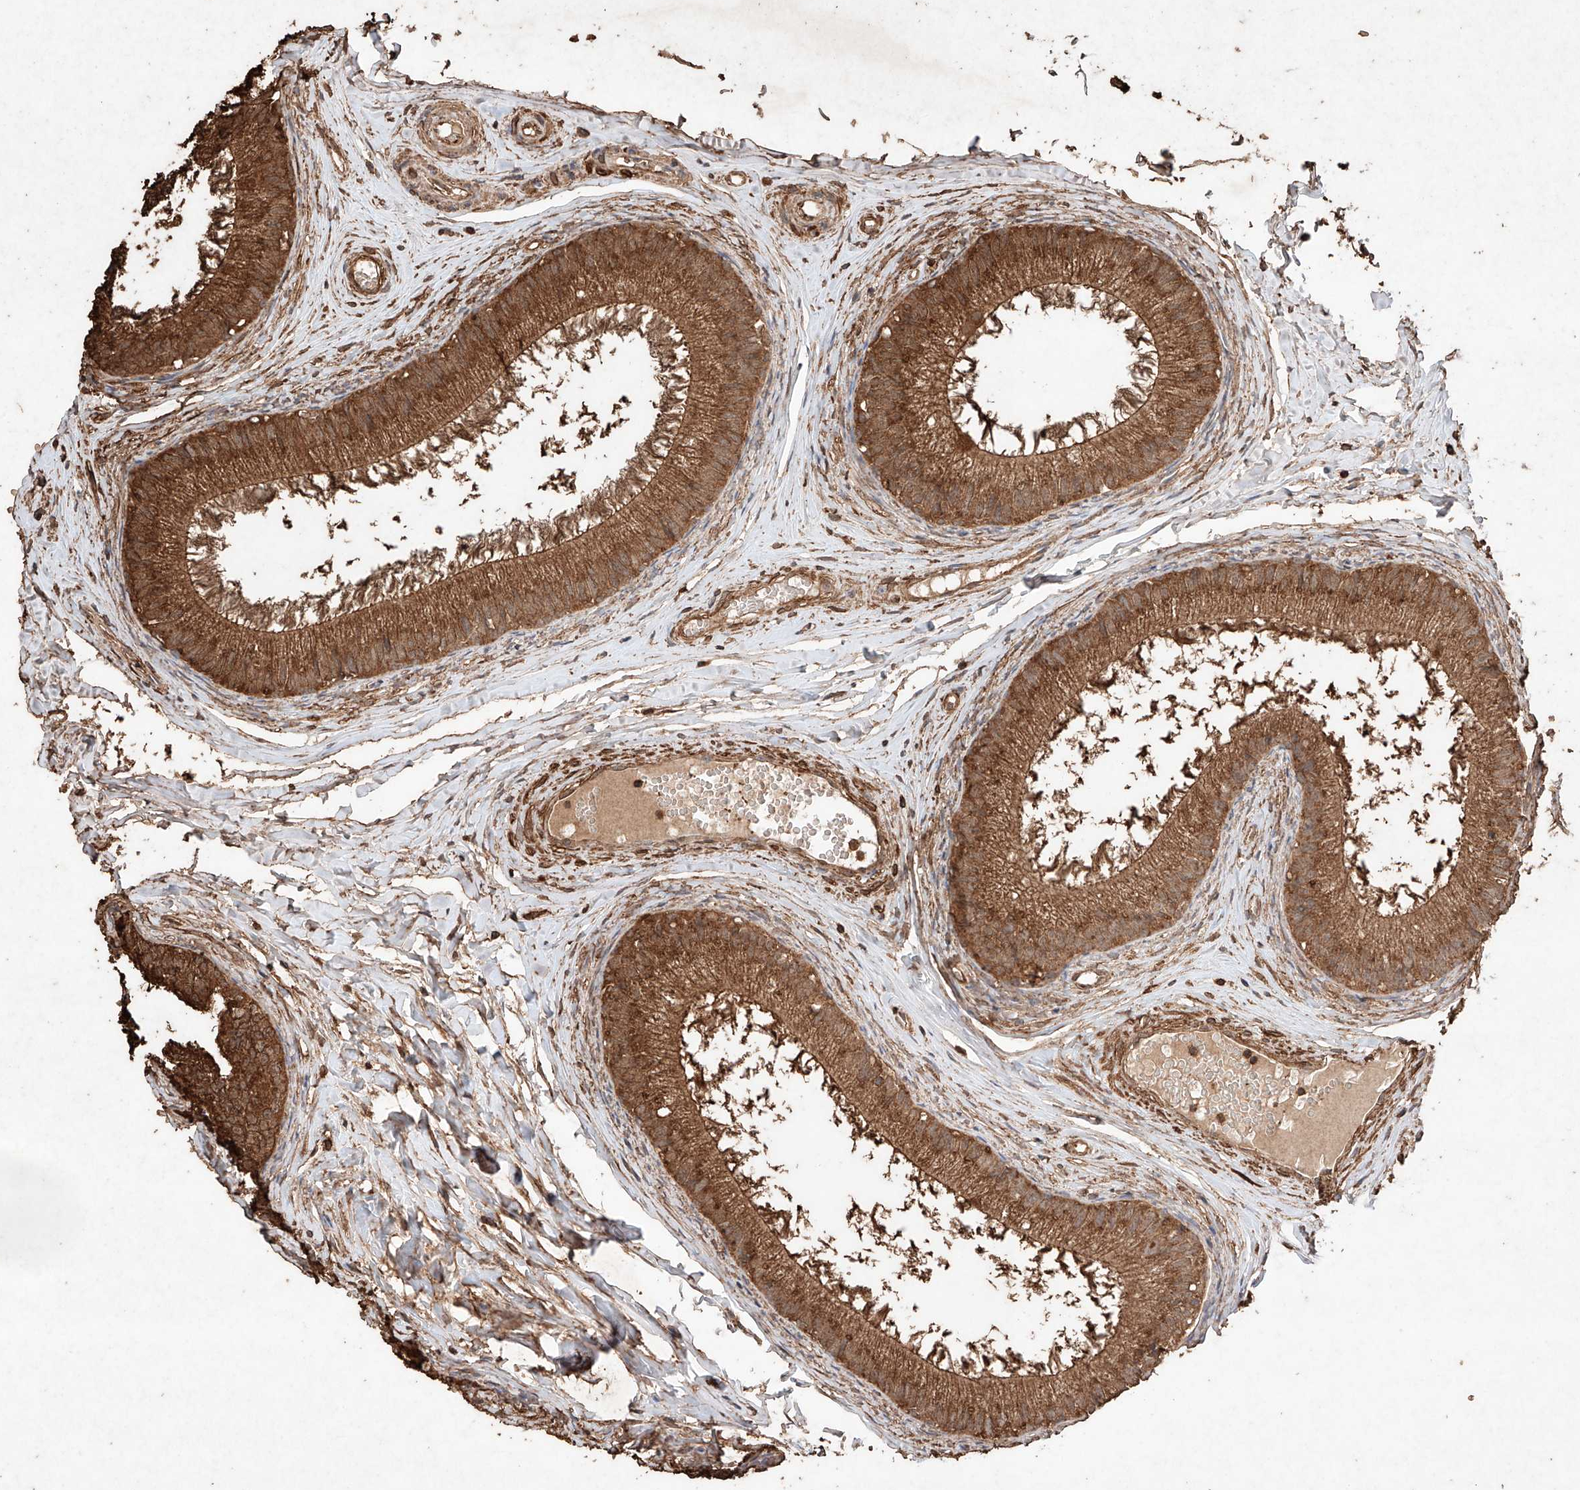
{"staining": {"intensity": "strong", "quantity": ">75%", "location": "cytoplasmic/membranous"}, "tissue": "epididymis", "cell_type": "Glandular cells", "image_type": "normal", "snomed": [{"axis": "morphology", "description": "Normal tissue, NOS"}, {"axis": "topography", "description": "Epididymis"}], "caption": "A high-resolution micrograph shows IHC staining of benign epididymis, which shows strong cytoplasmic/membranous staining in about >75% of glandular cells.", "gene": "M6PR", "patient": {"sex": "male", "age": 34}}